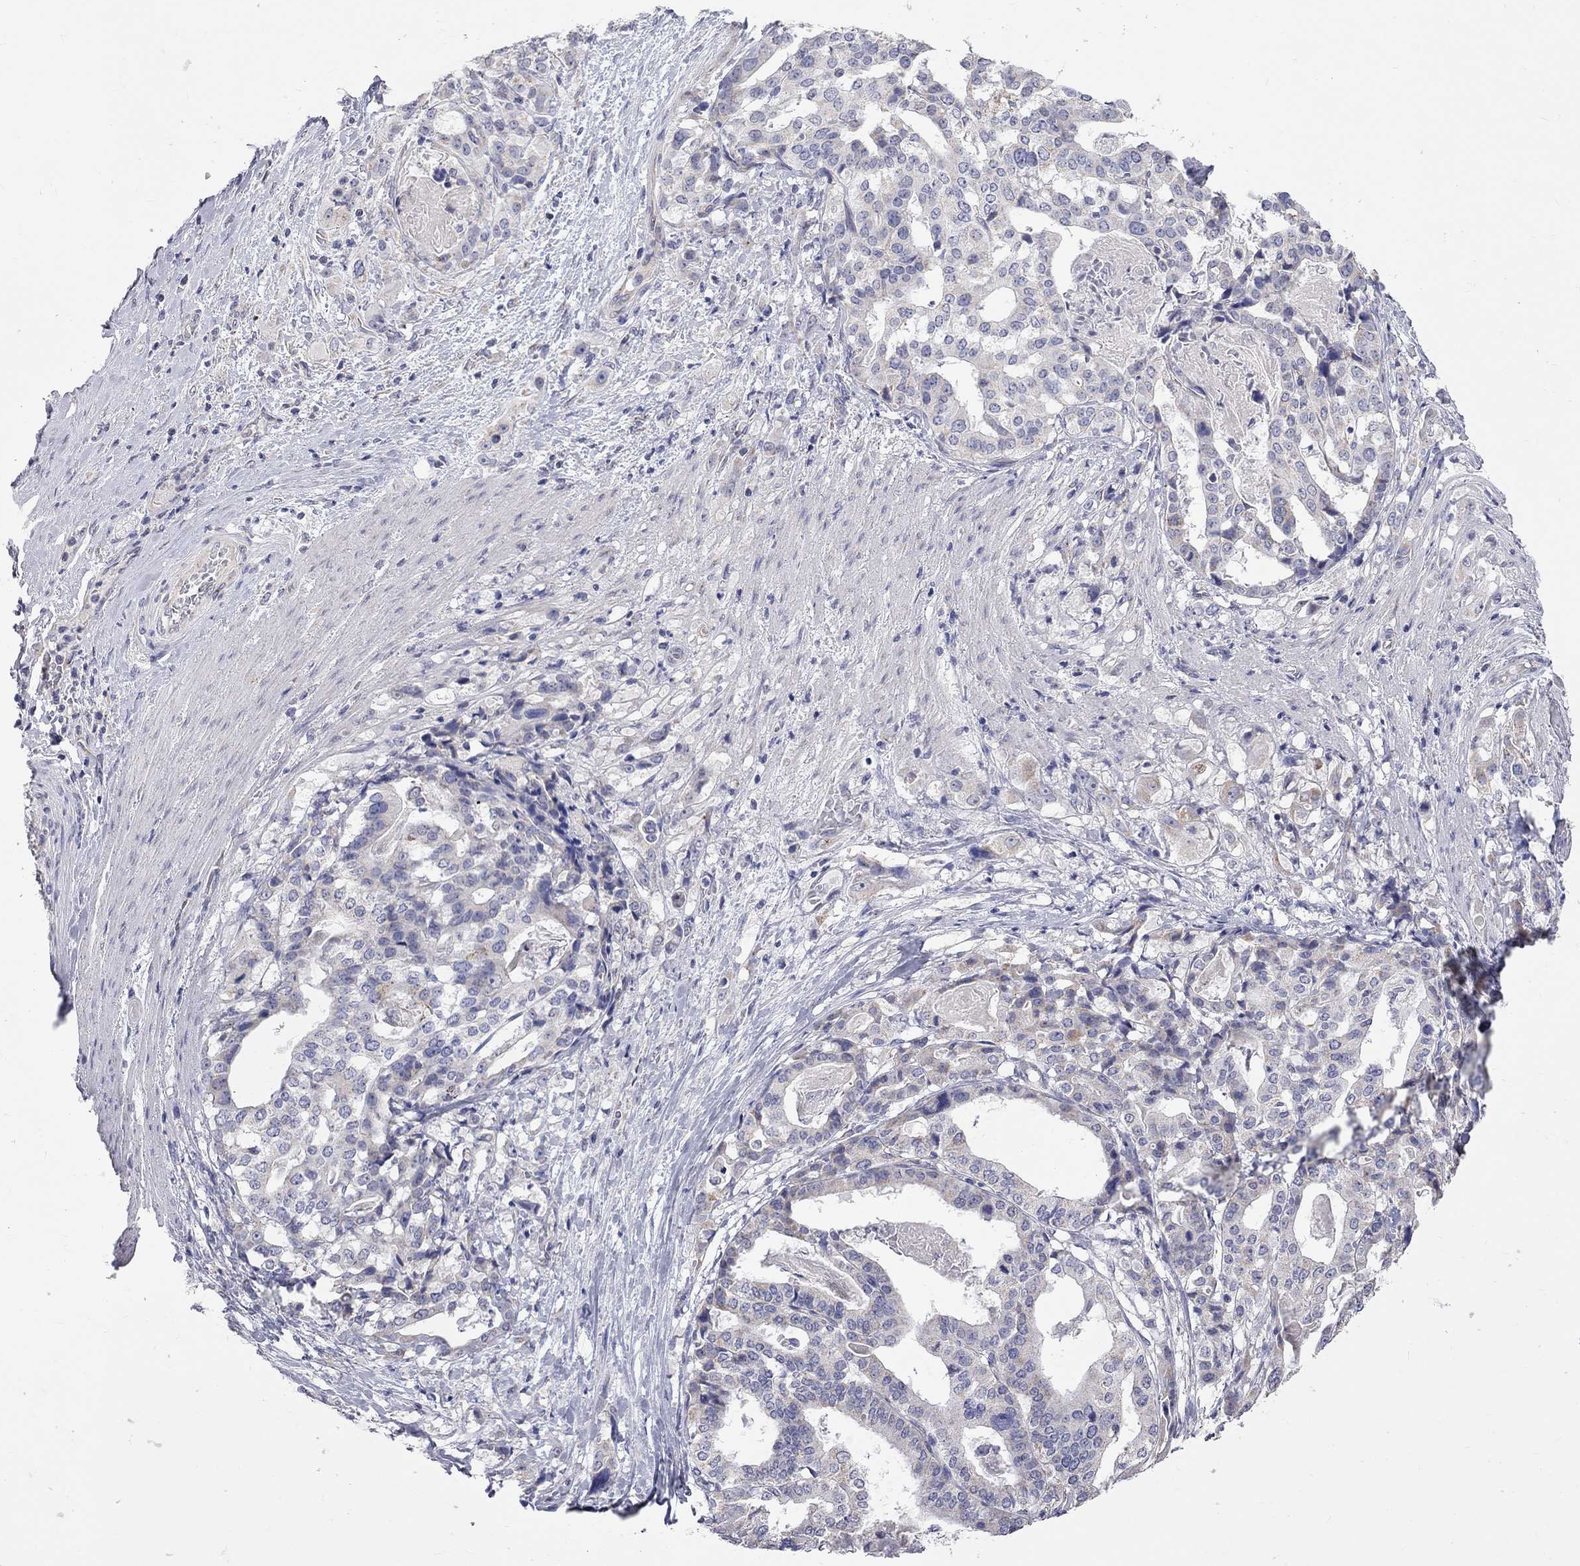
{"staining": {"intensity": "weak", "quantity": "<25%", "location": "cytoplasmic/membranous"}, "tissue": "stomach cancer", "cell_type": "Tumor cells", "image_type": "cancer", "snomed": [{"axis": "morphology", "description": "Adenocarcinoma, NOS"}, {"axis": "topography", "description": "Stomach"}], "caption": "Human stomach cancer (adenocarcinoma) stained for a protein using immunohistochemistry shows no staining in tumor cells.", "gene": "OPRK1", "patient": {"sex": "male", "age": 48}}